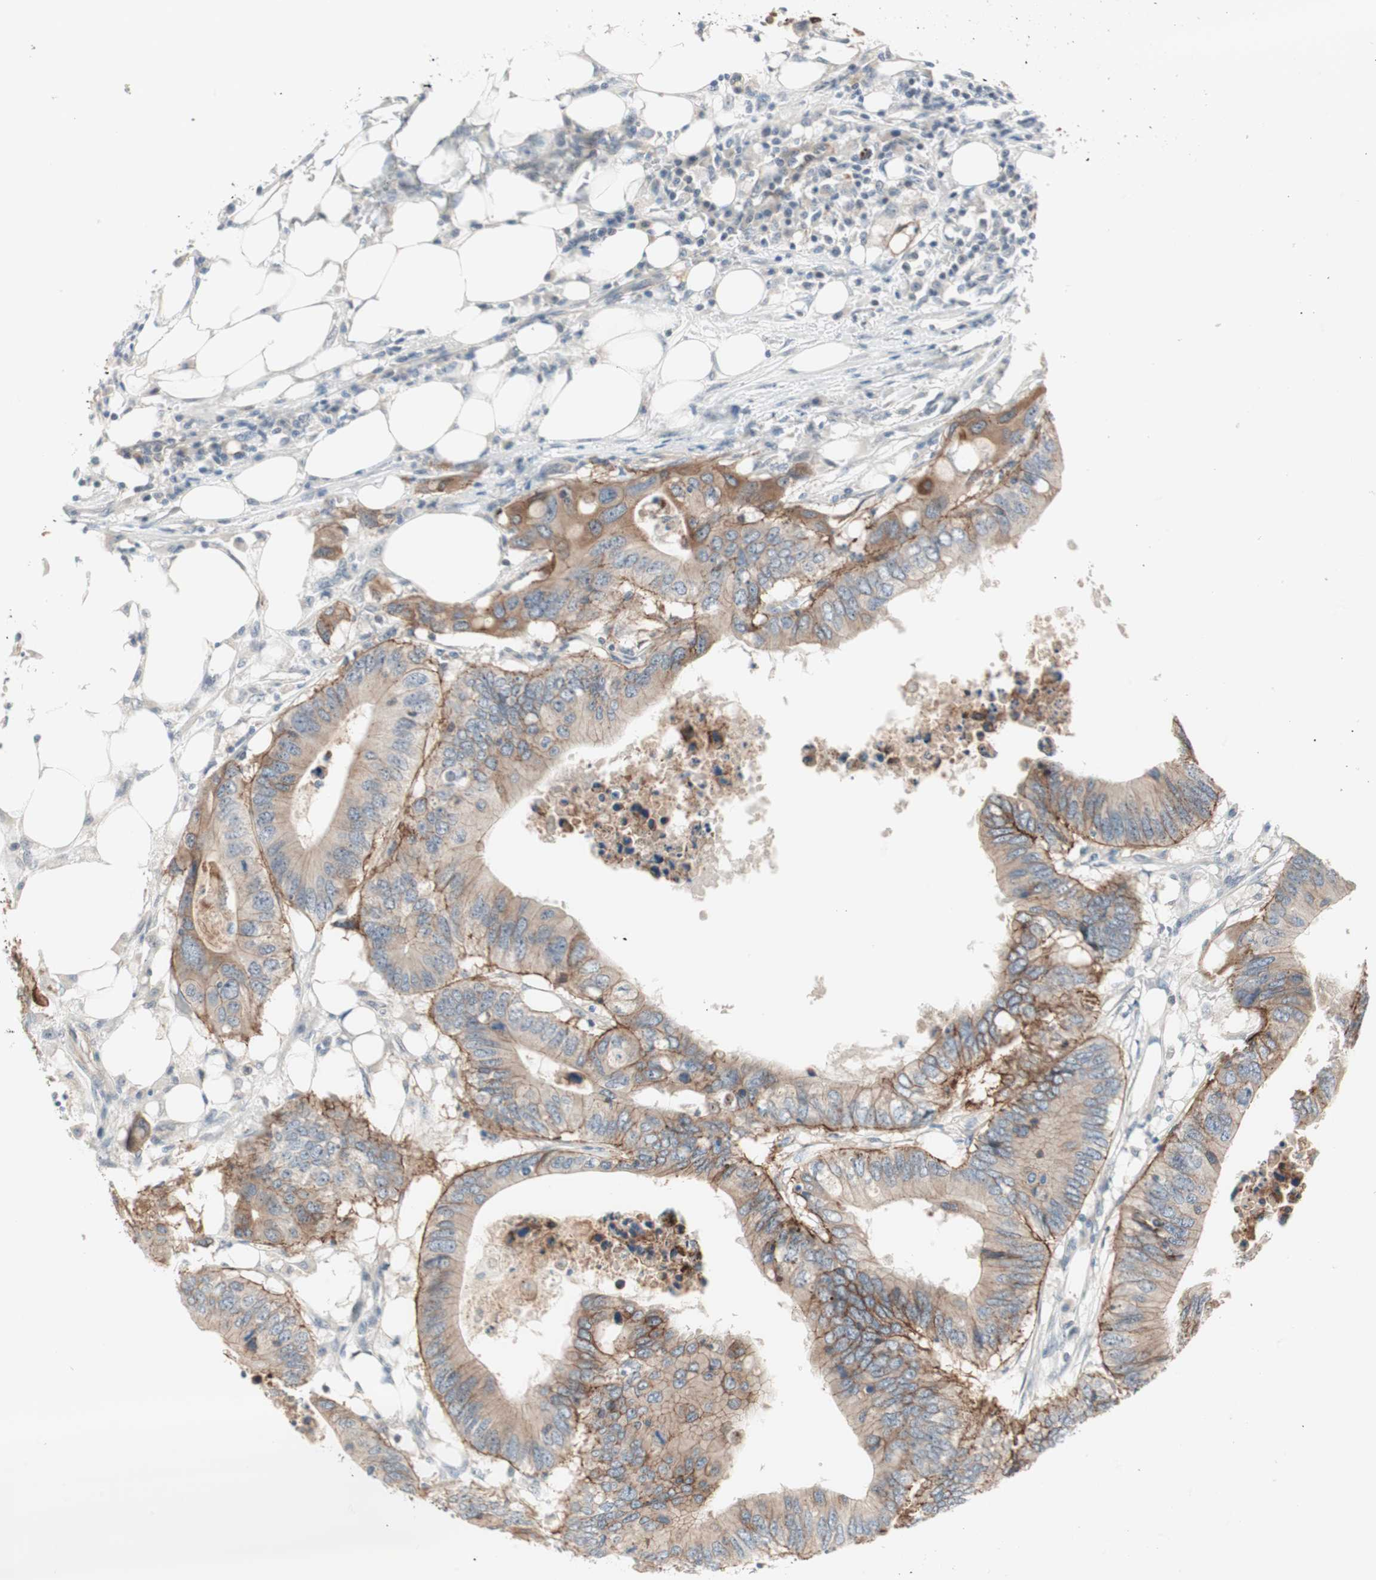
{"staining": {"intensity": "weak", "quantity": ">75%", "location": "cytoplasmic/membranous"}, "tissue": "colorectal cancer", "cell_type": "Tumor cells", "image_type": "cancer", "snomed": [{"axis": "morphology", "description": "Adenocarcinoma, NOS"}, {"axis": "topography", "description": "Colon"}], "caption": "A brown stain labels weak cytoplasmic/membranous staining of a protein in colorectal cancer tumor cells.", "gene": "ITGB4", "patient": {"sex": "male", "age": 71}}